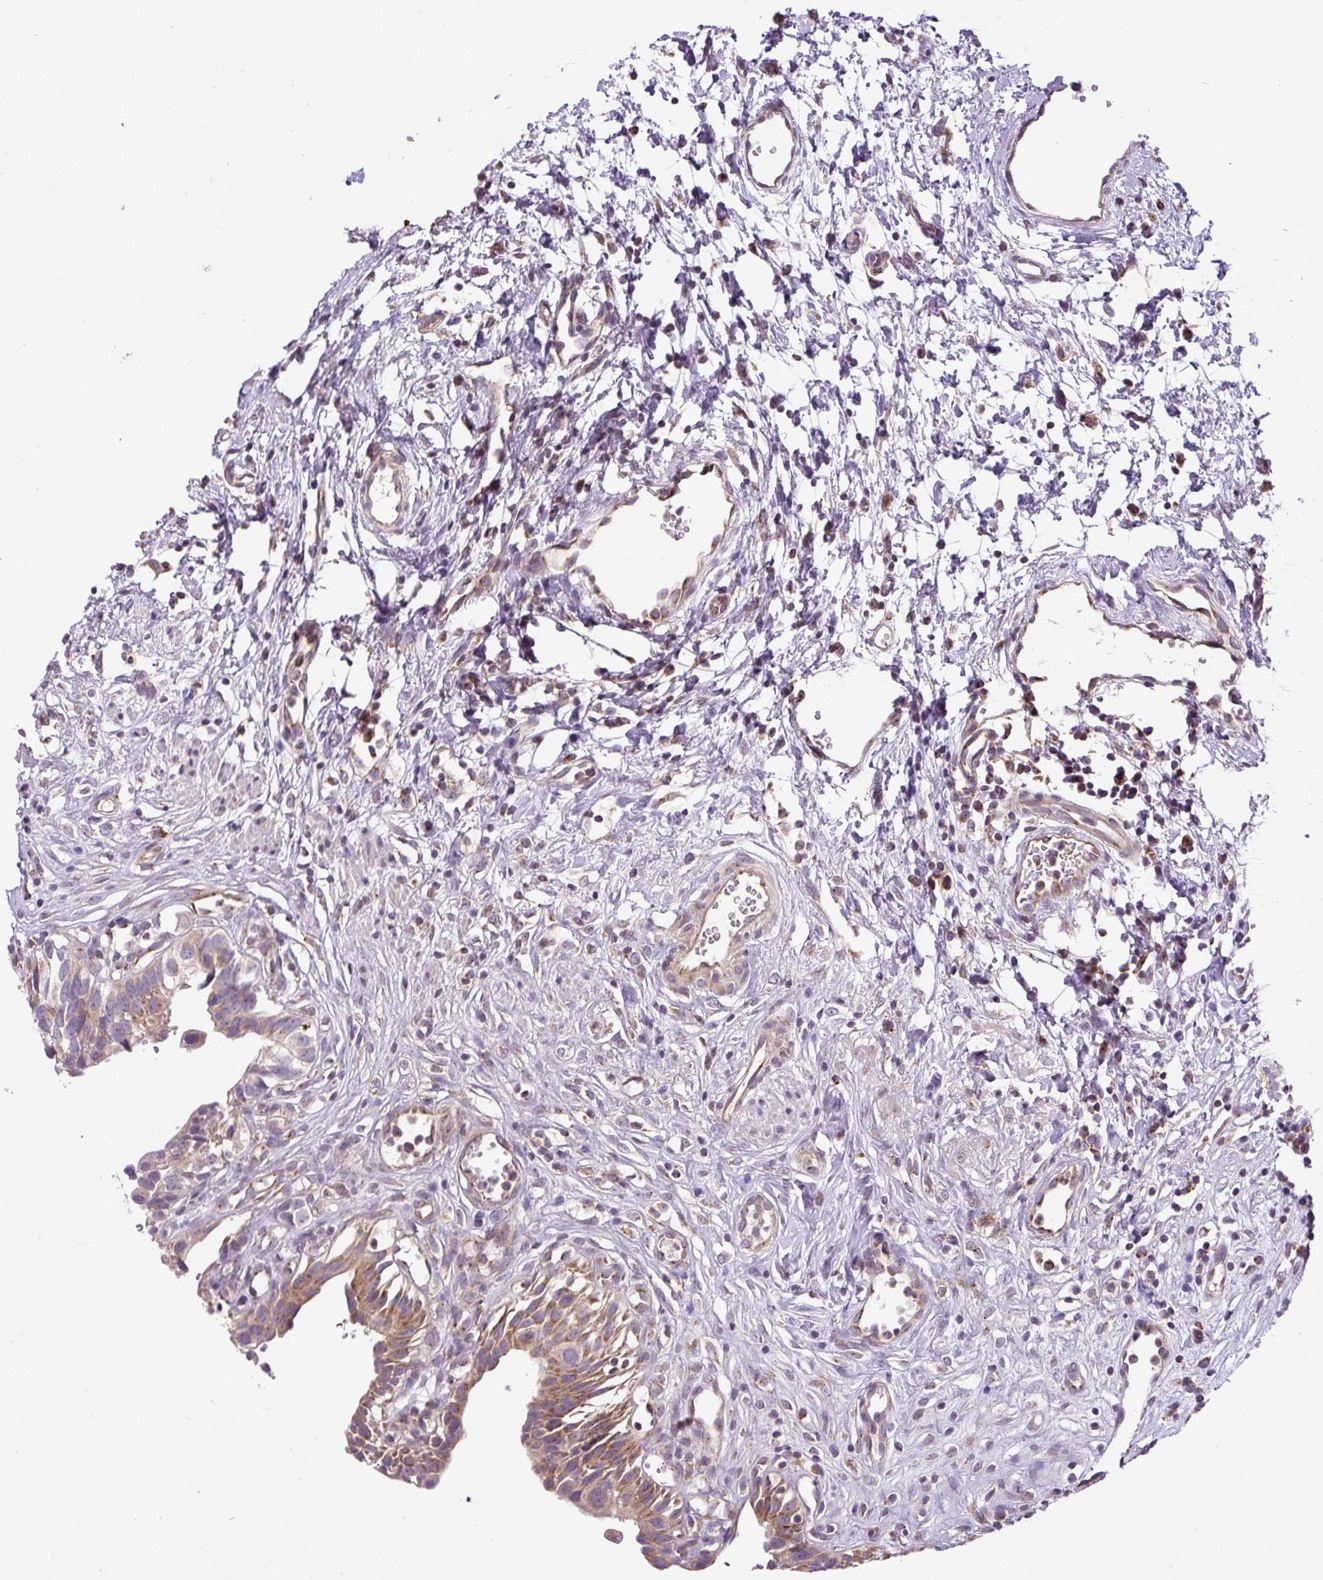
{"staining": {"intensity": "moderate", "quantity": "25%-75%", "location": "cytoplasmic/membranous"}, "tissue": "urinary bladder", "cell_type": "Urothelial cells", "image_type": "normal", "snomed": [{"axis": "morphology", "description": "Normal tissue, NOS"}, {"axis": "topography", "description": "Urinary bladder"}], "caption": "Urinary bladder stained with DAB immunohistochemistry (IHC) reveals medium levels of moderate cytoplasmic/membranous staining in approximately 25%-75% of urothelial cells.", "gene": "ZNF547", "patient": {"sex": "male", "age": 51}}